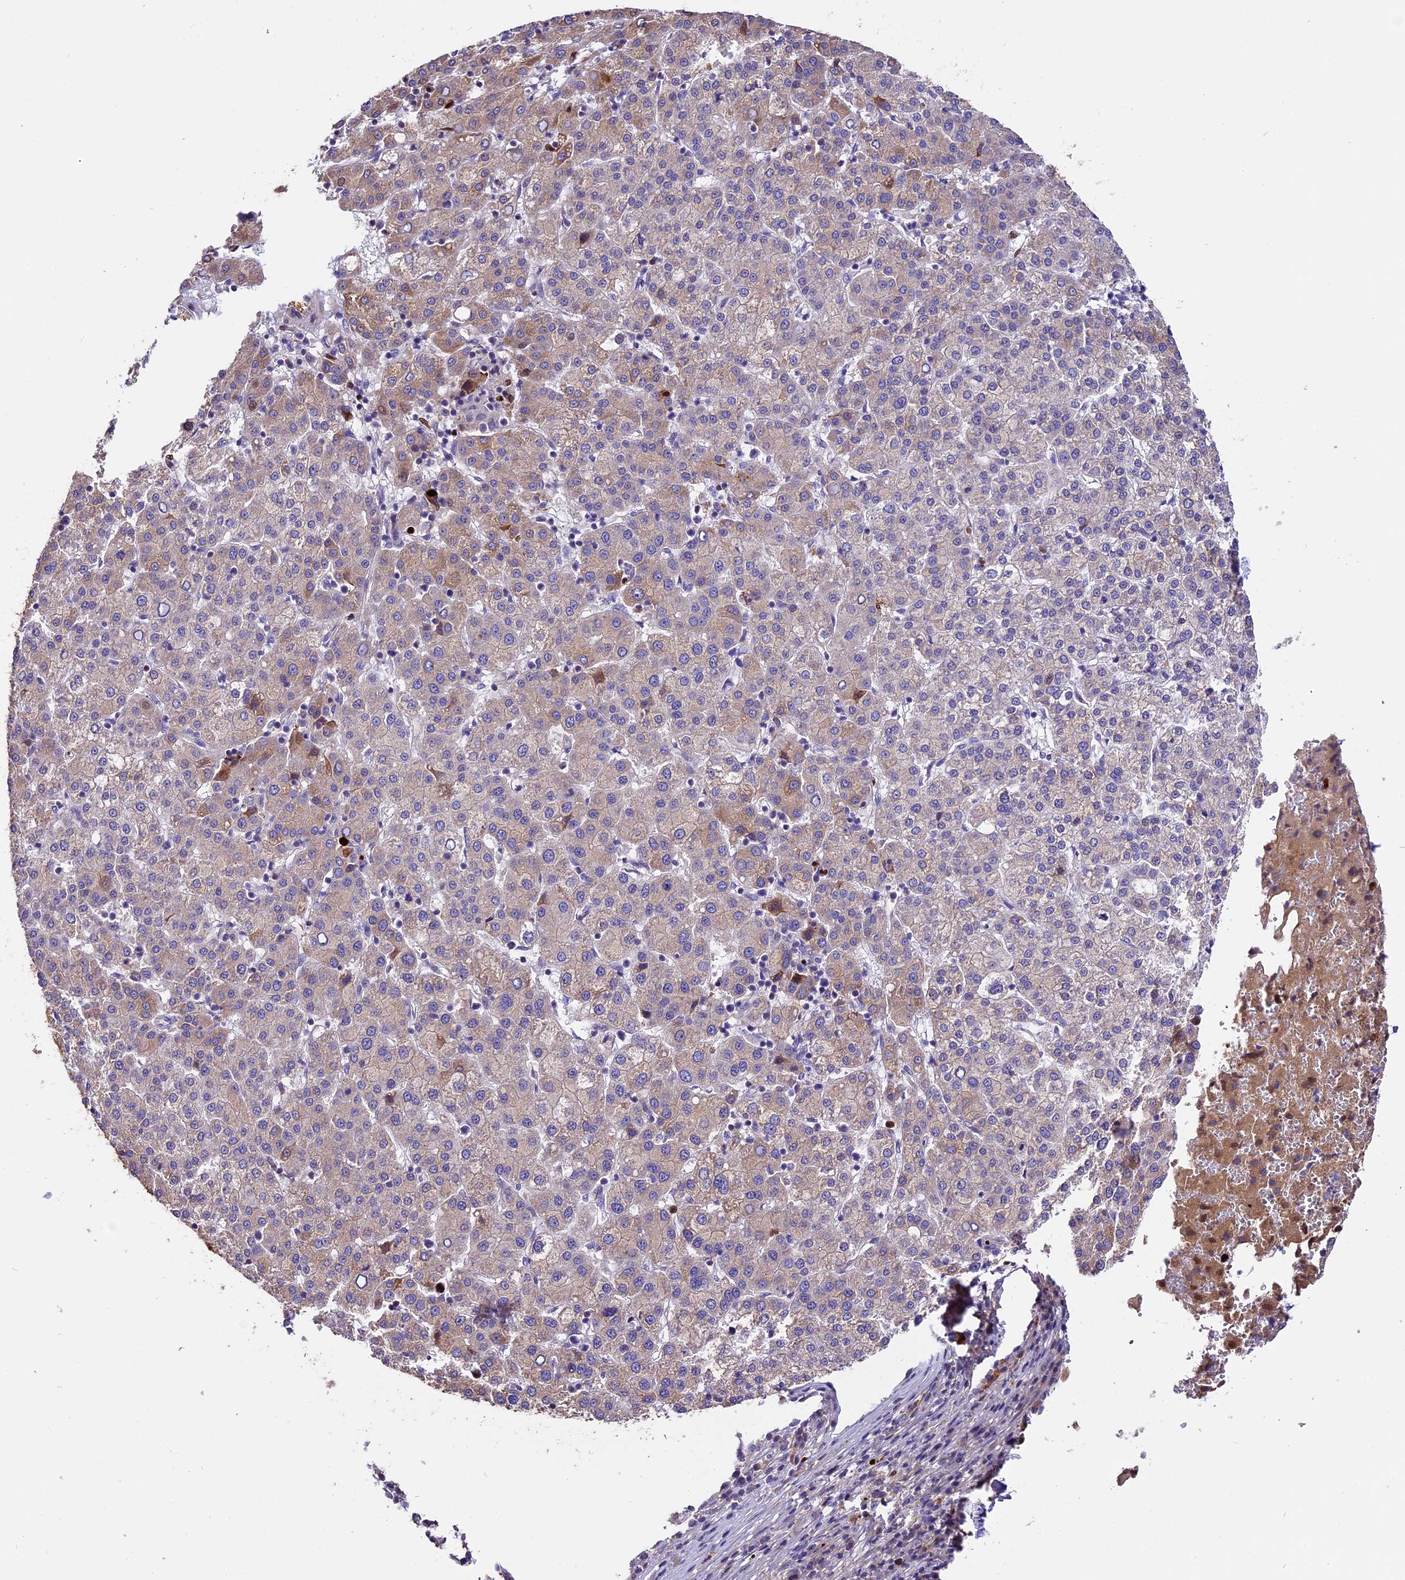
{"staining": {"intensity": "moderate", "quantity": "<25%", "location": "cytoplasmic/membranous"}, "tissue": "liver cancer", "cell_type": "Tumor cells", "image_type": "cancer", "snomed": [{"axis": "morphology", "description": "Carcinoma, Hepatocellular, NOS"}, {"axis": "topography", "description": "Liver"}], "caption": "Liver cancer tissue displays moderate cytoplasmic/membranous expression in approximately <25% of tumor cells", "gene": "MAP3K7CL", "patient": {"sex": "female", "age": 58}}